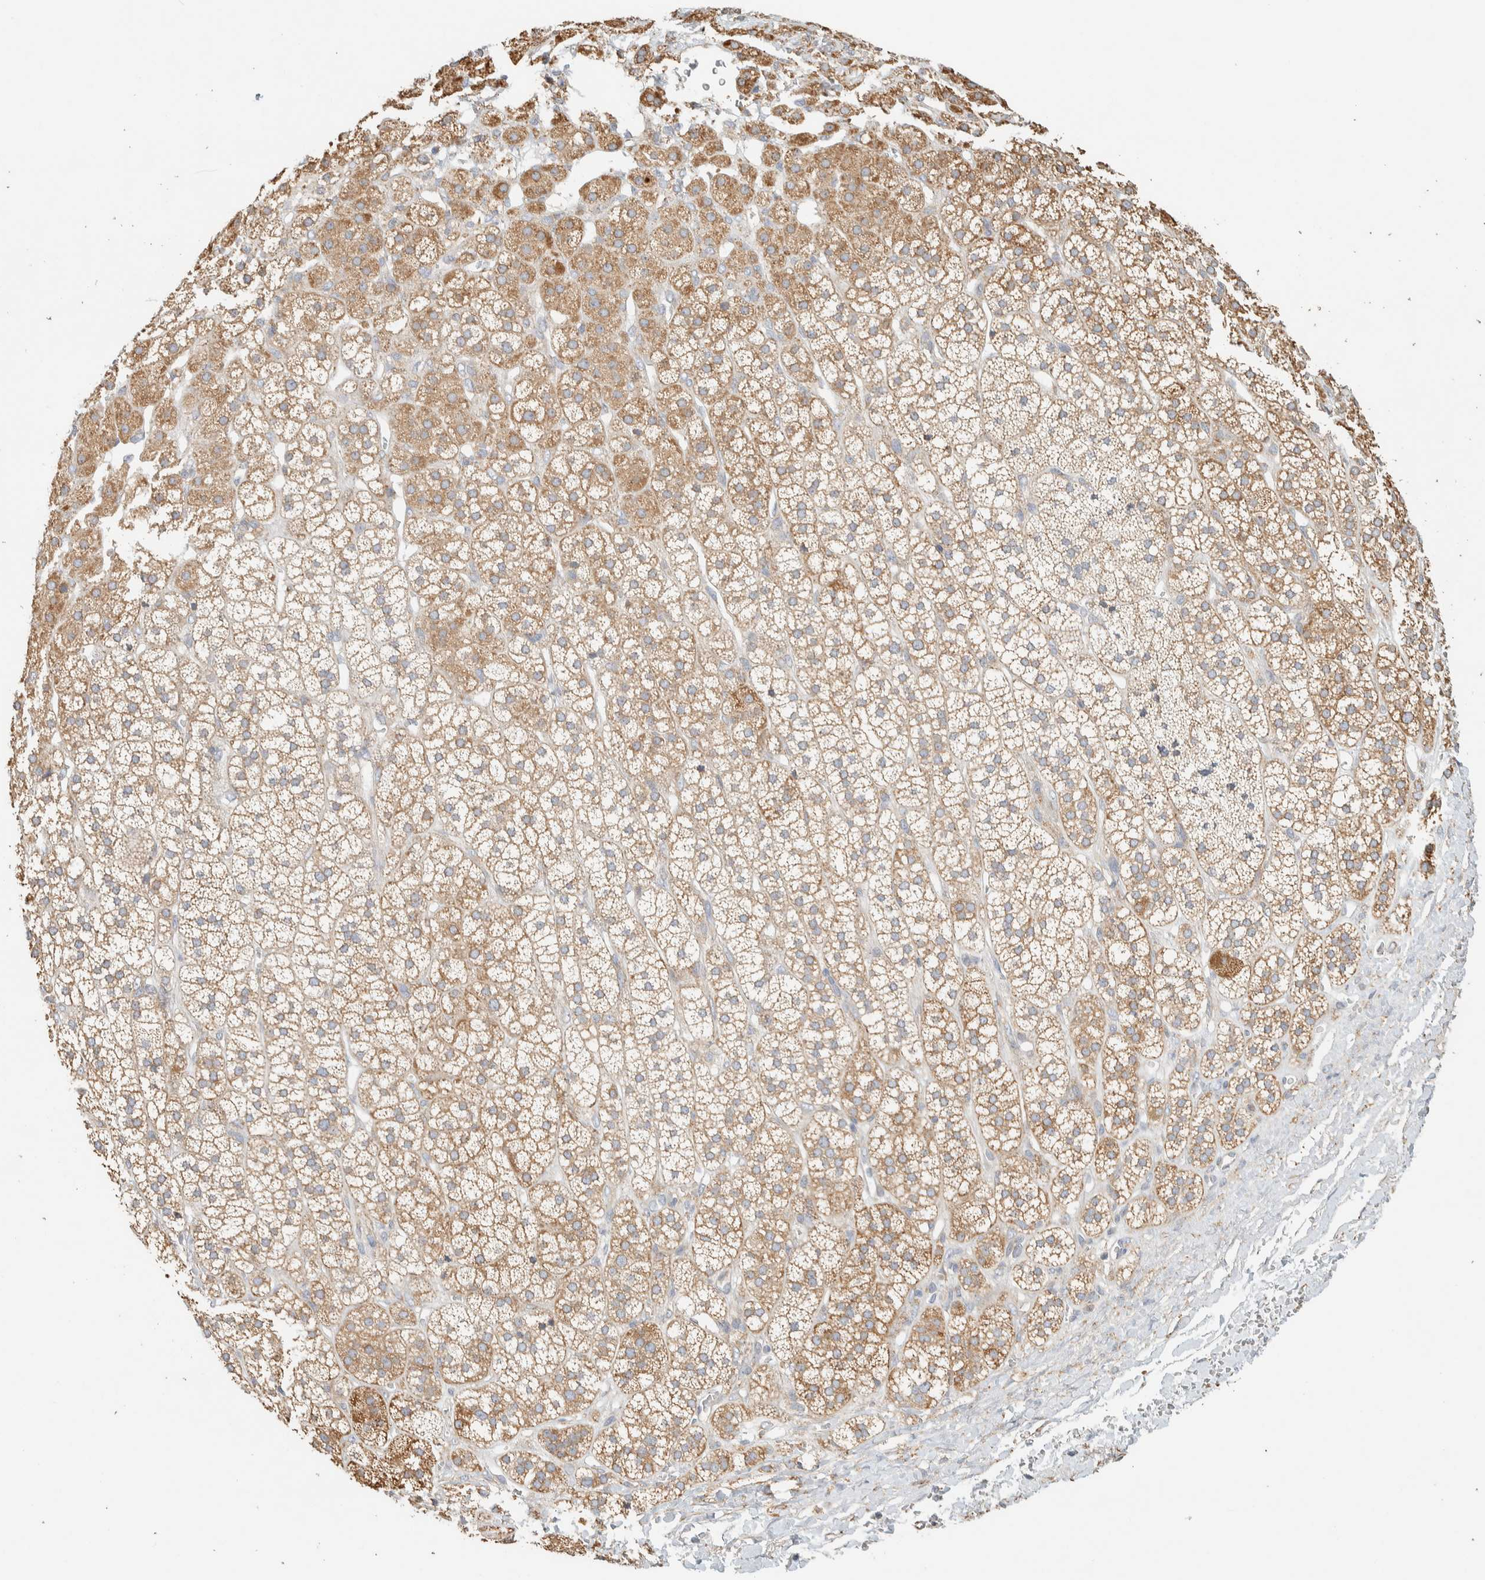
{"staining": {"intensity": "moderate", "quantity": "25%-75%", "location": "cytoplasmic/membranous"}, "tissue": "adrenal gland", "cell_type": "Glandular cells", "image_type": "normal", "snomed": [{"axis": "morphology", "description": "Normal tissue, NOS"}, {"axis": "topography", "description": "Adrenal gland"}], "caption": "The image reveals a brown stain indicating the presence of a protein in the cytoplasmic/membranous of glandular cells in adrenal gland. The protein is stained brown, and the nuclei are stained in blue (DAB IHC with brightfield microscopy, high magnification).", "gene": "RAB11FIP1", "patient": {"sex": "male", "age": 56}}